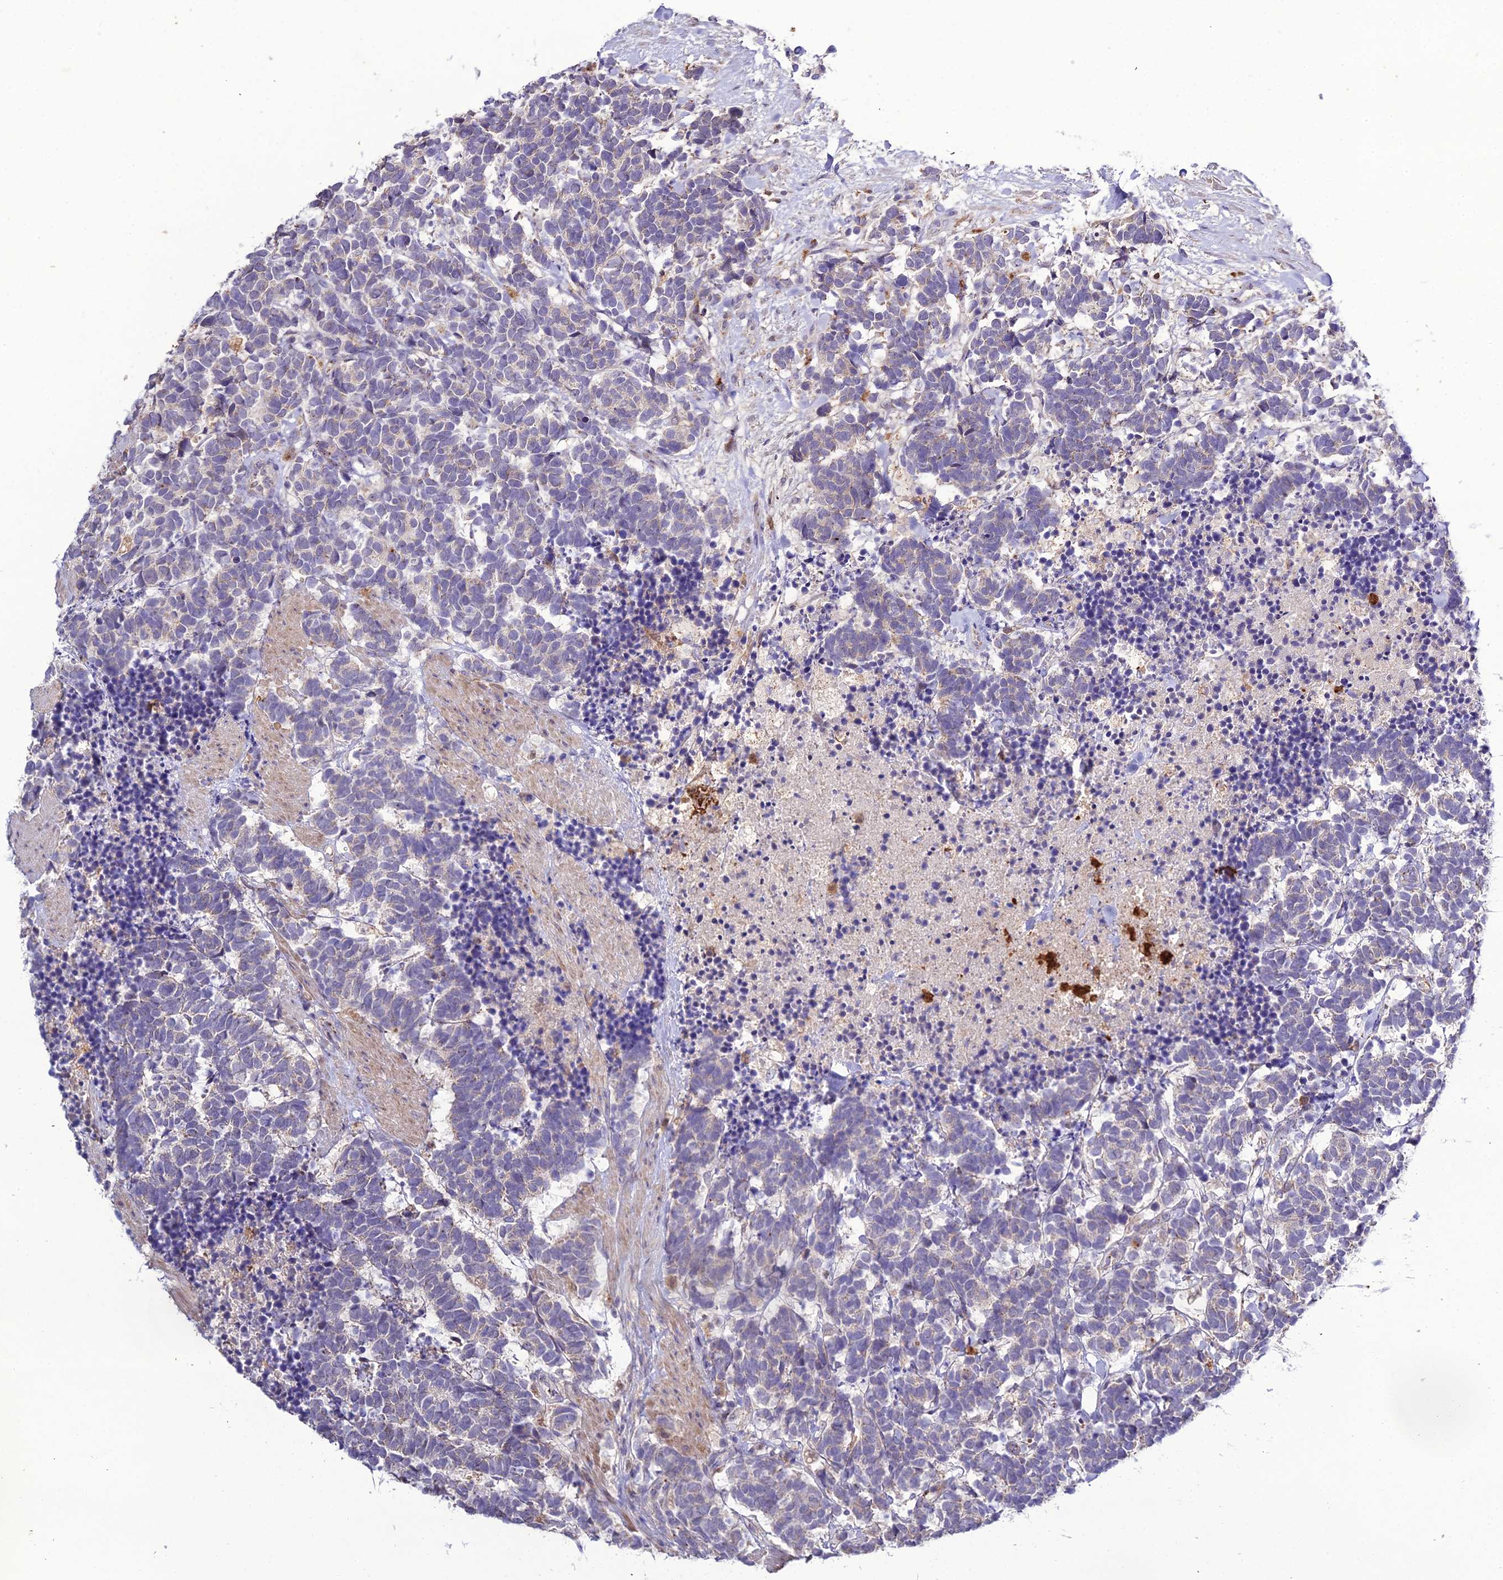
{"staining": {"intensity": "negative", "quantity": "none", "location": "none"}, "tissue": "carcinoid", "cell_type": "Tumor cells", "image_type": "cancer", "snomed": [{"axis": "morphology", "description": "Carcinoma, NOS"}, {"axis": "morphology", "description": "Carcinoid, malignant, NOS"}, {"axis": "topography", "description": "Prostate"}], "caption": "Immunohistochemistry (IHC) of carcinoid (malignant) reveals no staining in tumor cells.", "gene": "EID2", "patient": {"sex": "male", "age": 57}}